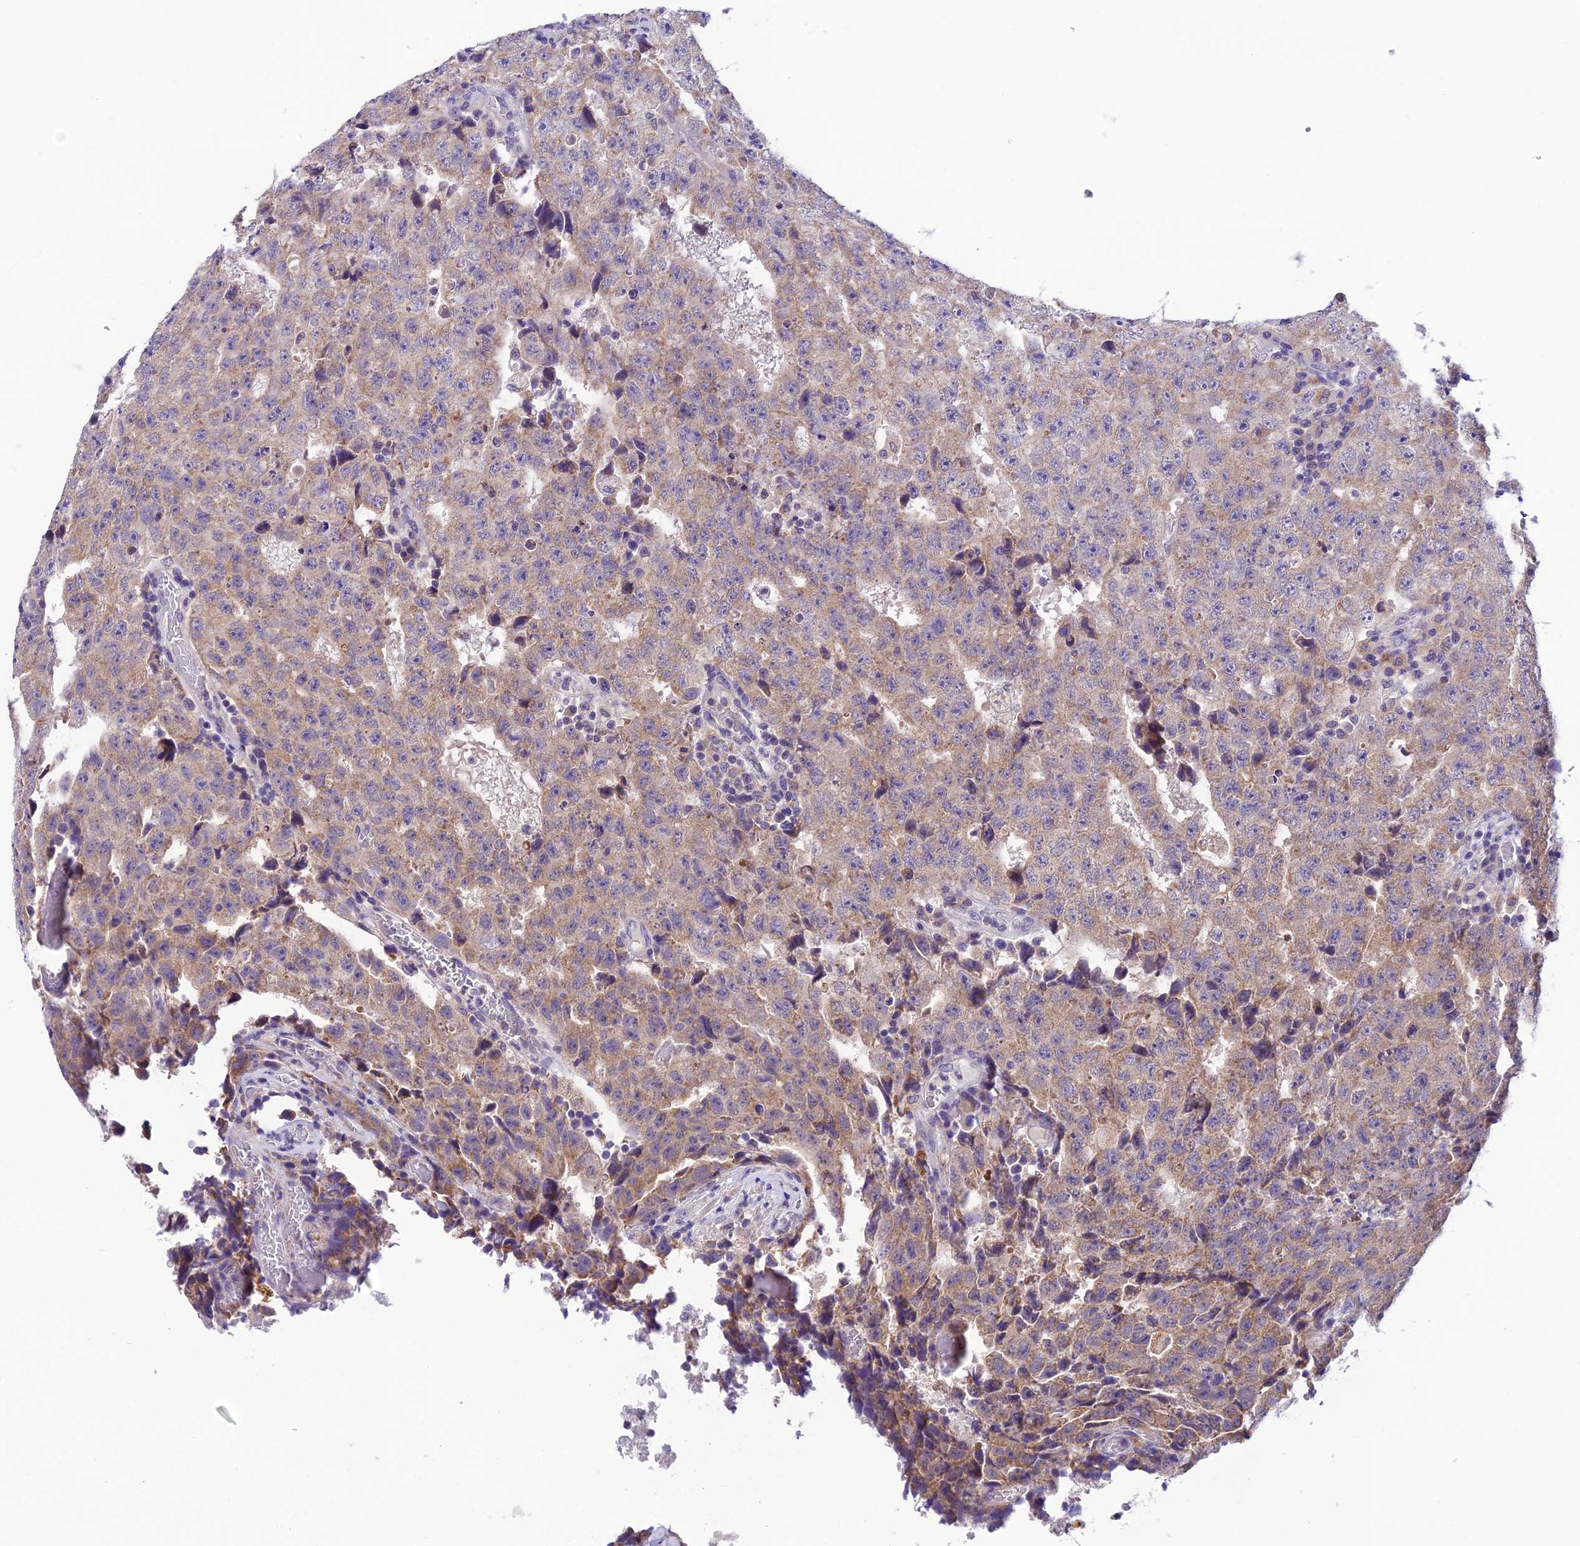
{"staining": {"intensity": "weak", "quantity": "25%-75%", "location": "cytoplasmic/membranous"}, "tissue": "testis cancer", "cell_type": "Tumor cells", "image_type": "cancer", "snomed": [{"axis": "morphology", "description": "Necrosis, NOS"}, {"axis": "morphology", "description": "Carcinoma, Embryonal, NOS"}, {"axis": "topography", "description": "Testis"}], "caption": "Weak cytoplasmic/membranous positivity is seen in about 25%-75% of tumor cells in embryonal carcinoma (testis).", "gene": "MIIP", "patient": {"sex": "male", "age": 19}}